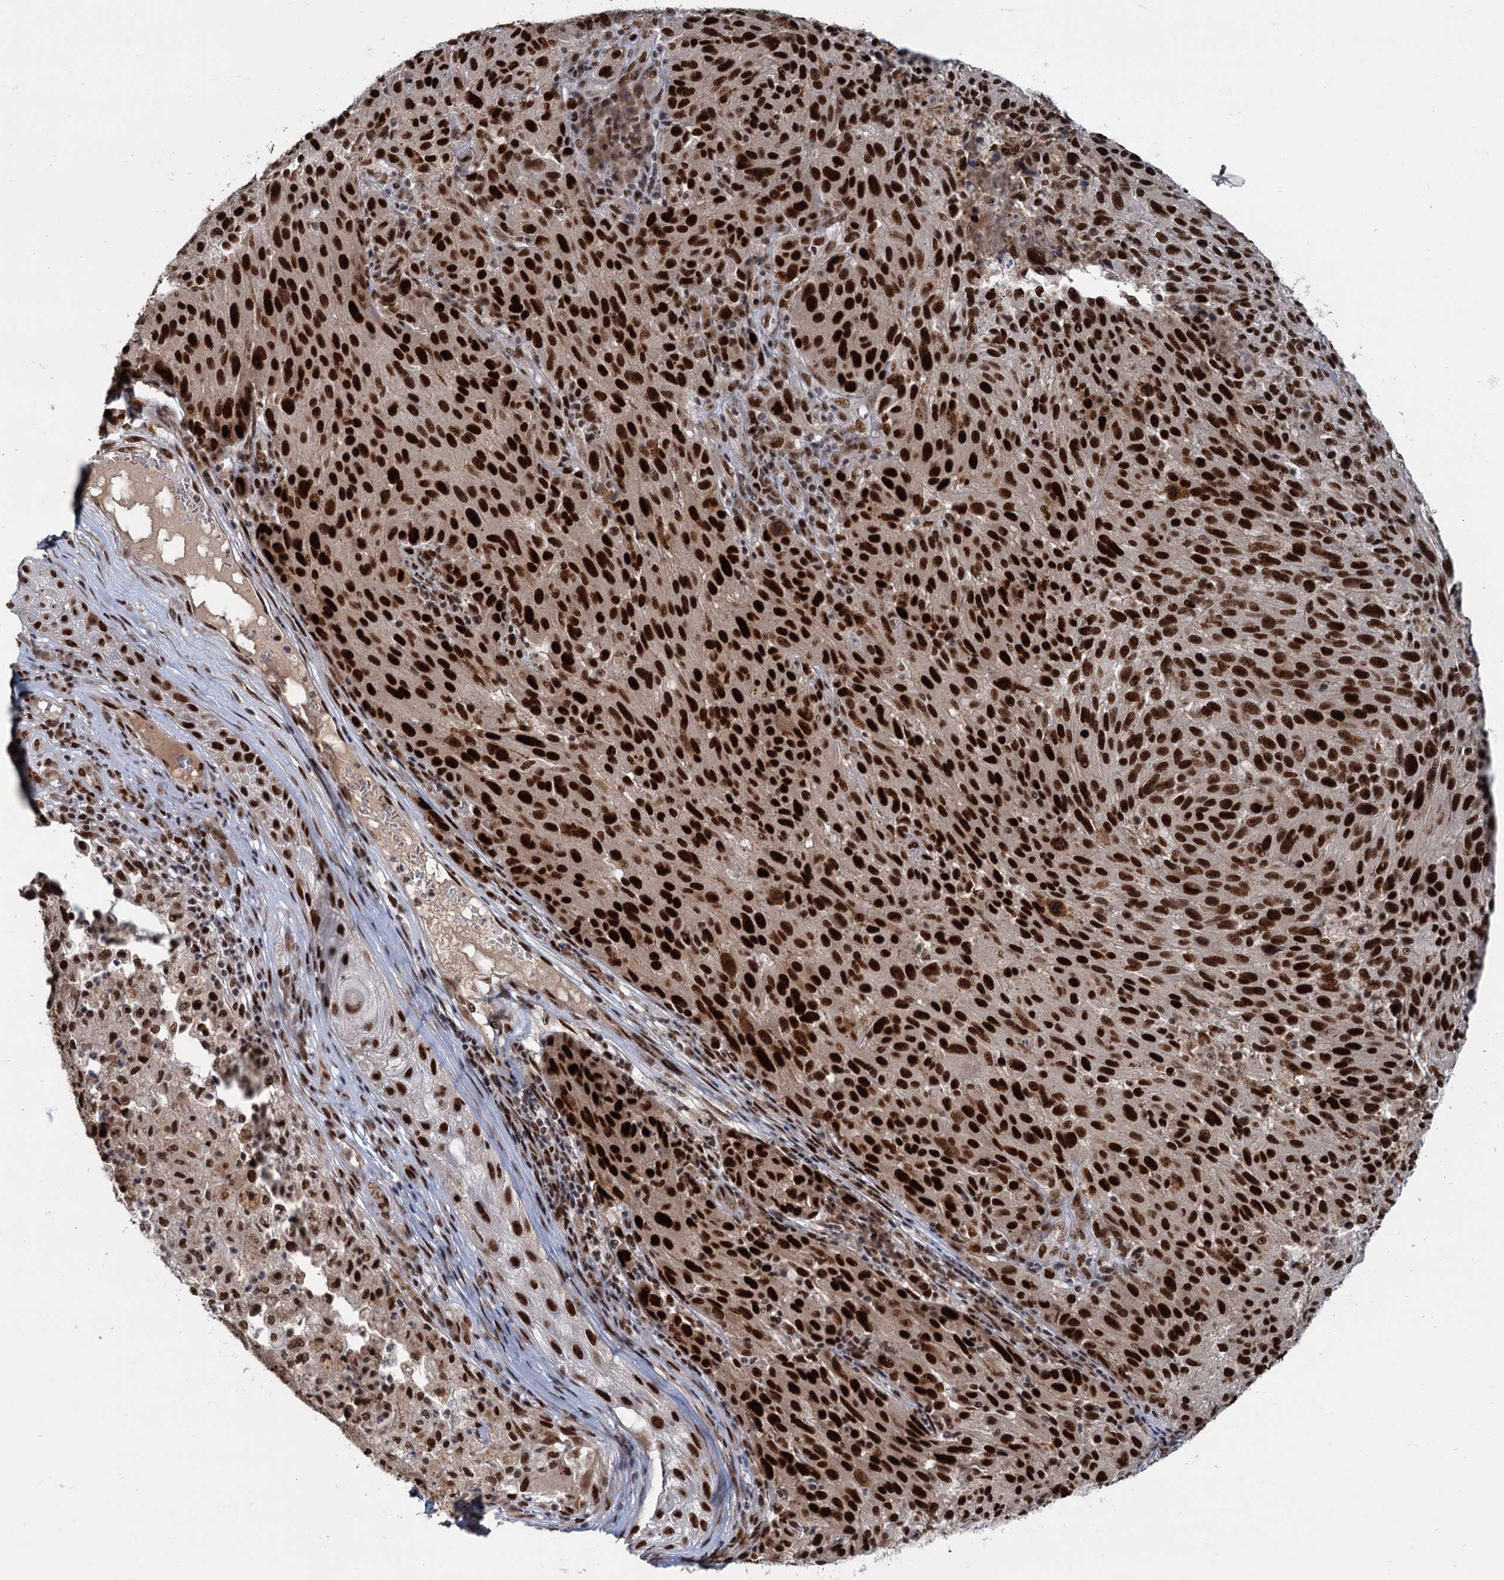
{"staining": {"intensity": "strong", "quantity": ">75%", "location": "nuclear"}, "tissue": "melanoma", "cell_type": "Tumor cells", "image_type": "cancer", "snomed": [{"axis": "morphology", "description": "Malignant melanoma, NOS"}, {"axis": "topography", "description": "Skin"}], "caption": "DAB (3,3'-diaminobenzidine) immunohistochemical staining of malignant melanoma displays strong nuclear protein positivity in about >75% of tumor cells.", "gene": "WBP4", "patient": {"sex": "male", "age": 53}}